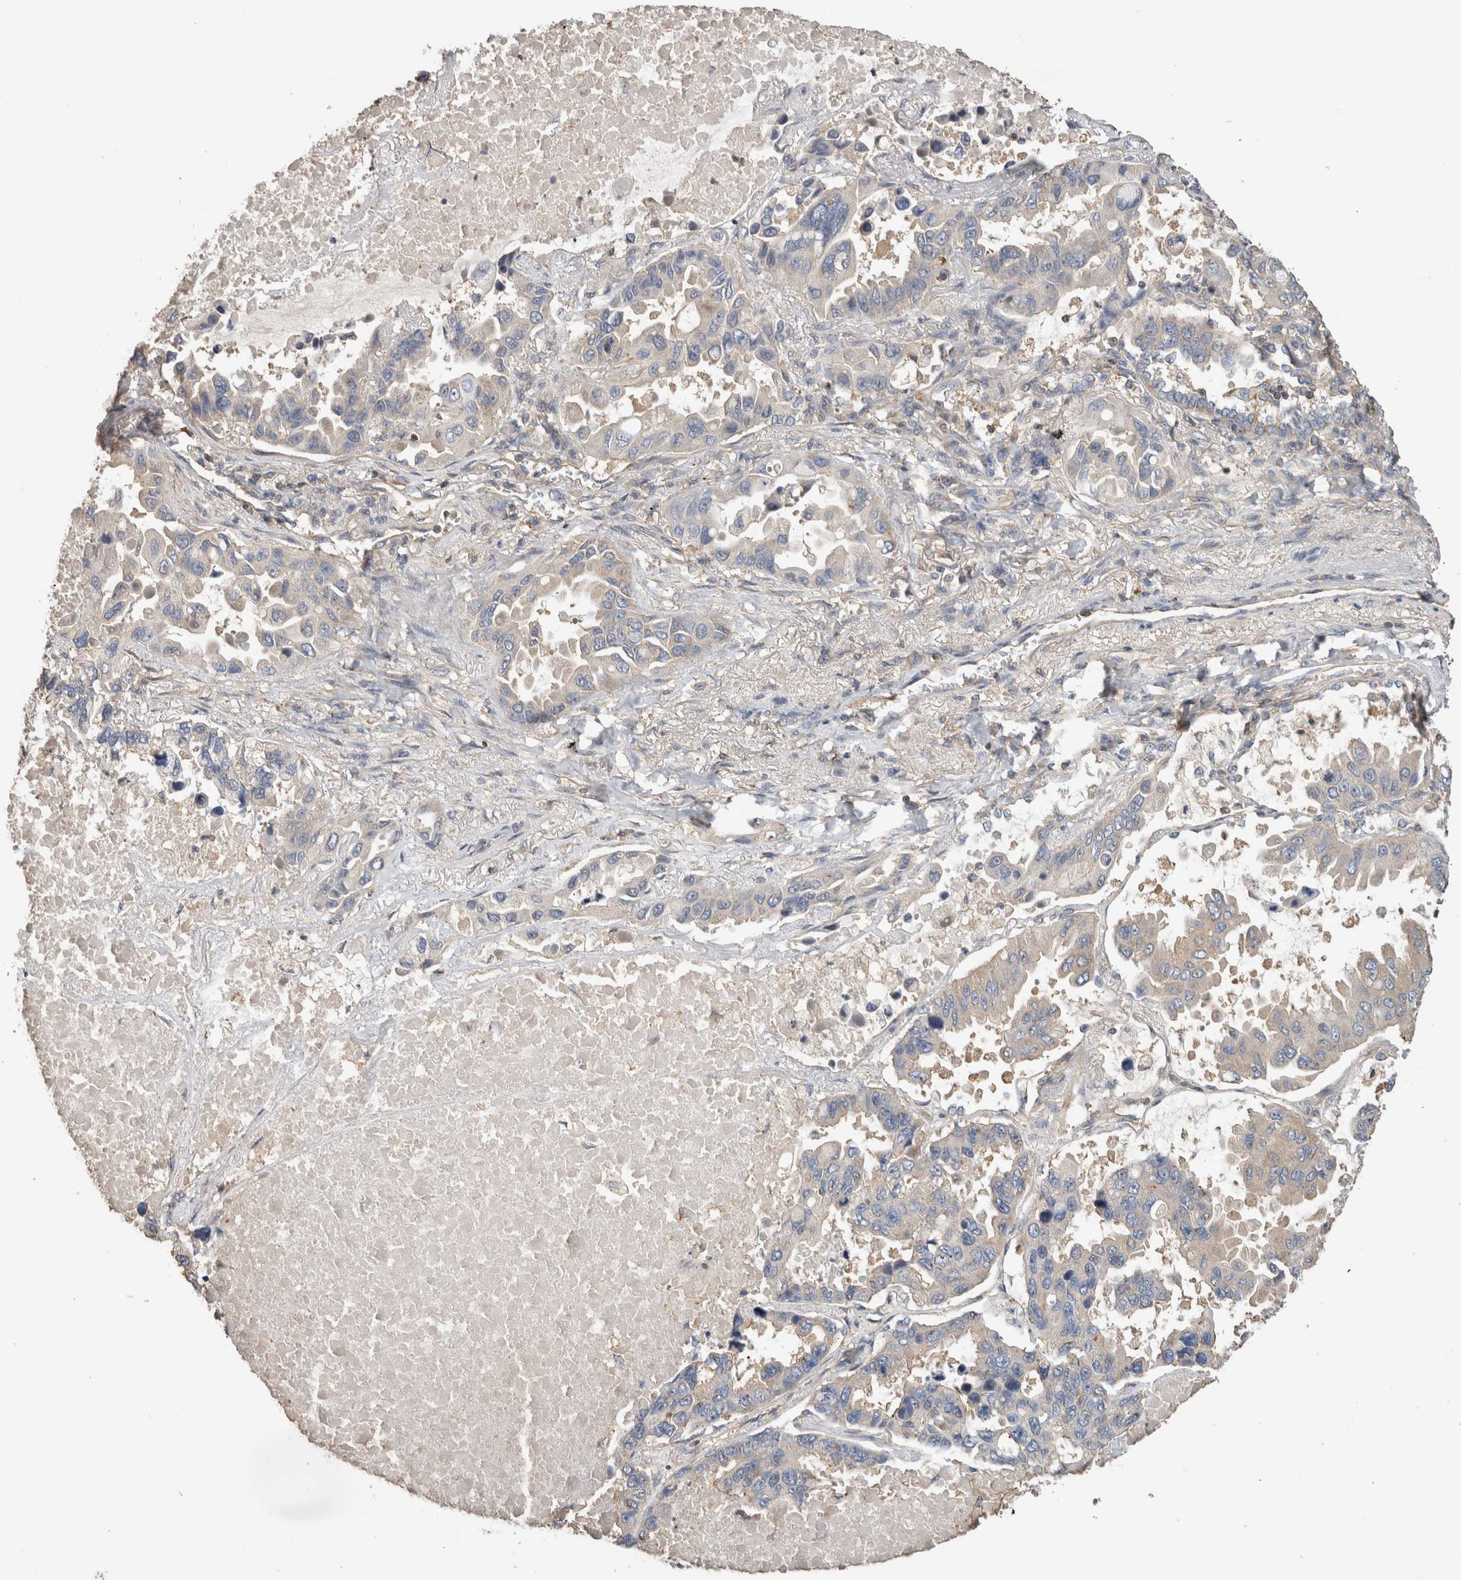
{"staining": {"intensity": "negative", "quantity": "none", "location": "none"}, "tissue": "lung cancer", "cell_type": "Tumor cells", "image_type": "cancer", "snomed": [{"axis": "morphology", "description": "Adenocarcinoma, NOS"}, {"axis": "topography", "description": "Lung"}], "caption": "Histopathology image shows no significant protein positivity in tumor cells of lung adenocarcinoma.", "gene": "EIF4G3", "patient": {"sex": "male", "age": 64}}